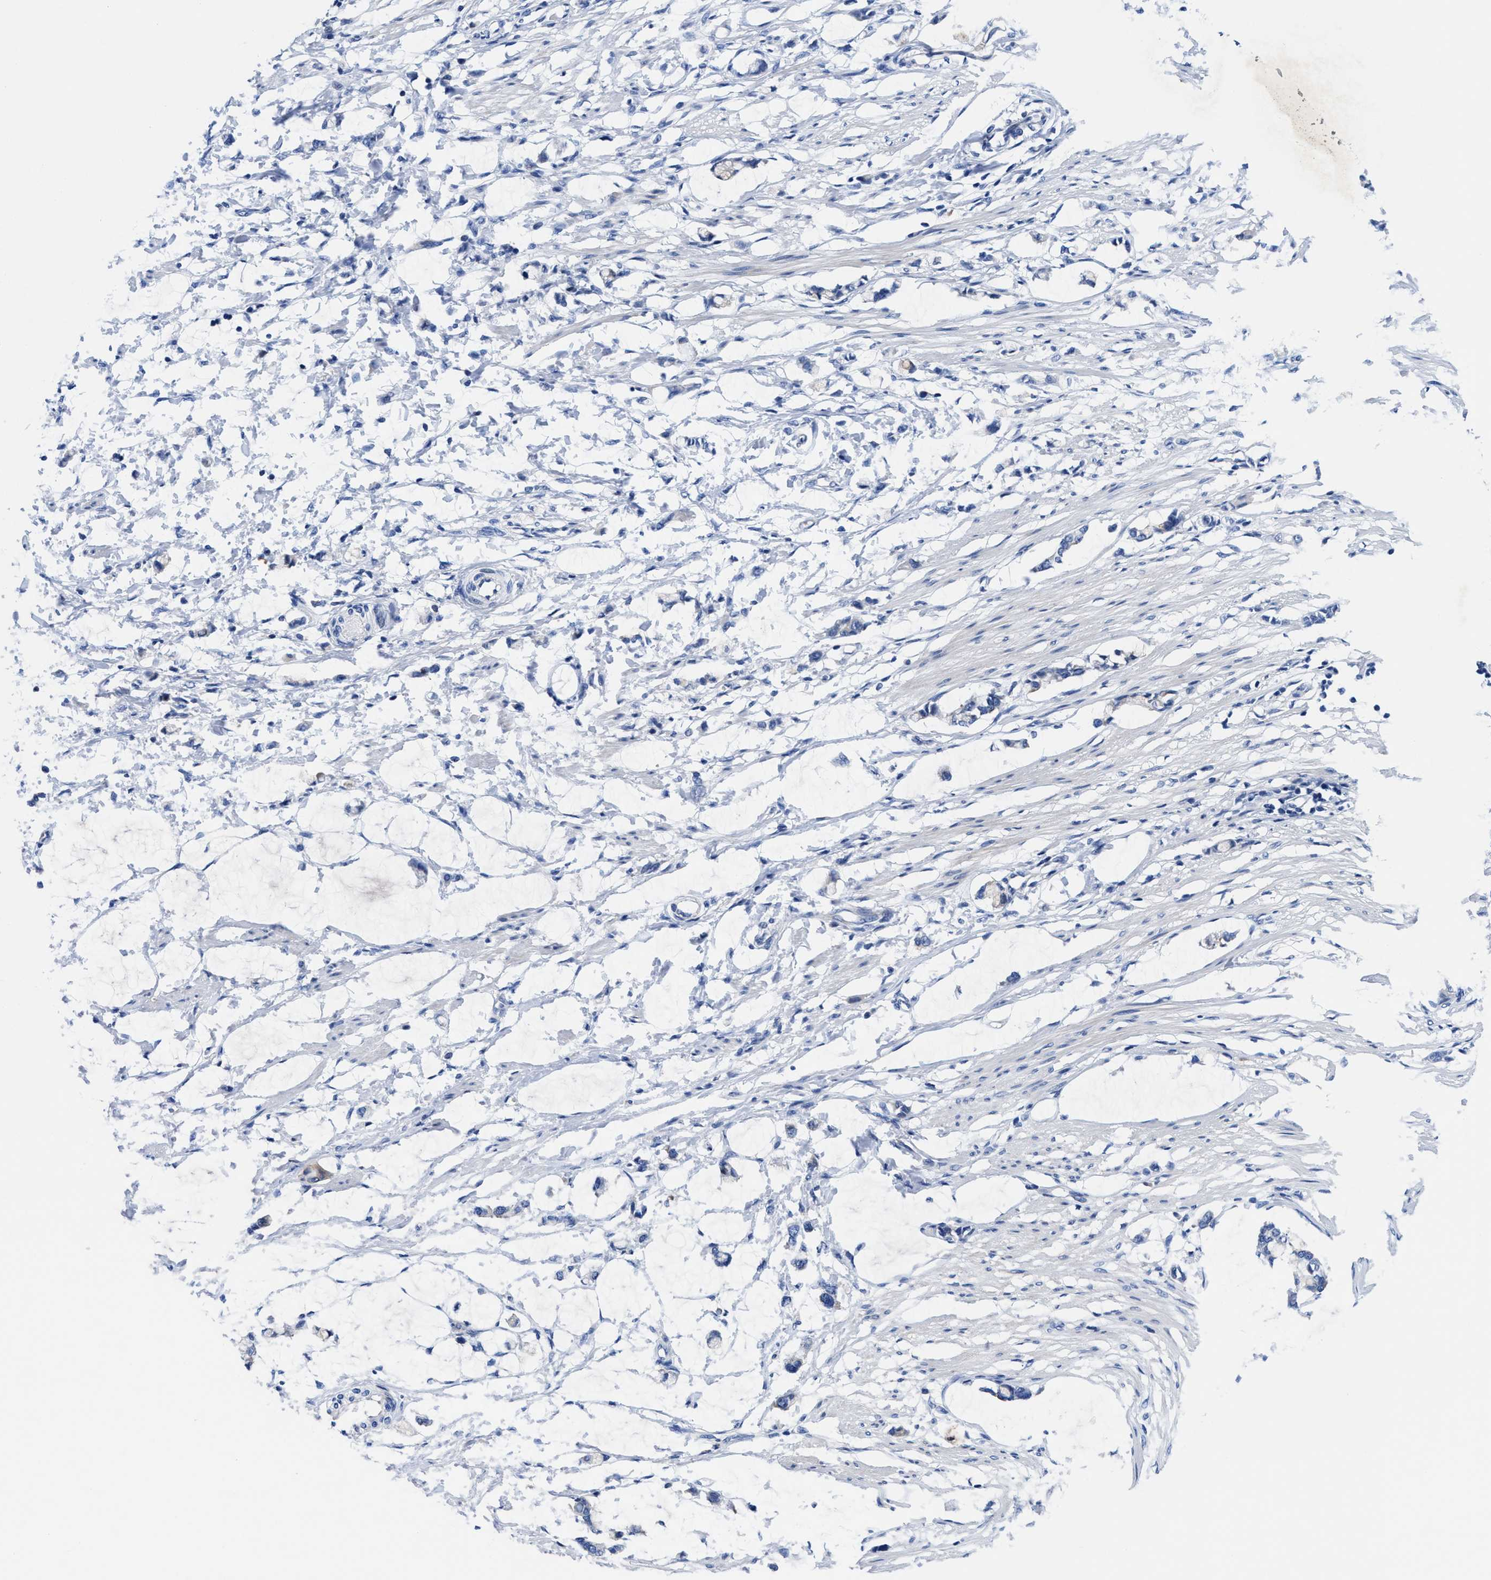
{"staining": {"intensity": "negative", "quantity": "none", "location": "none"}, "tissue": "smooth muscle", "cell_type": "Smooth muscle cells", "image_type": "normal", "snomed": [{"axis": "morphology", "description": "Normal tissue, NOS"}, {"axis": "morphology", "description": "Adenocarcinoma, NOS"}, {"axis": "topography", "description": "Smooth muscle"}, {"axis": "topography", "description": "Colon"}], "caption": "Immunohistochemistry of normal human smooth muscle shows no staining in smooth muscle cells.", "gene": "DHRS13", "patient": {"sex": "male", "age": 14}}